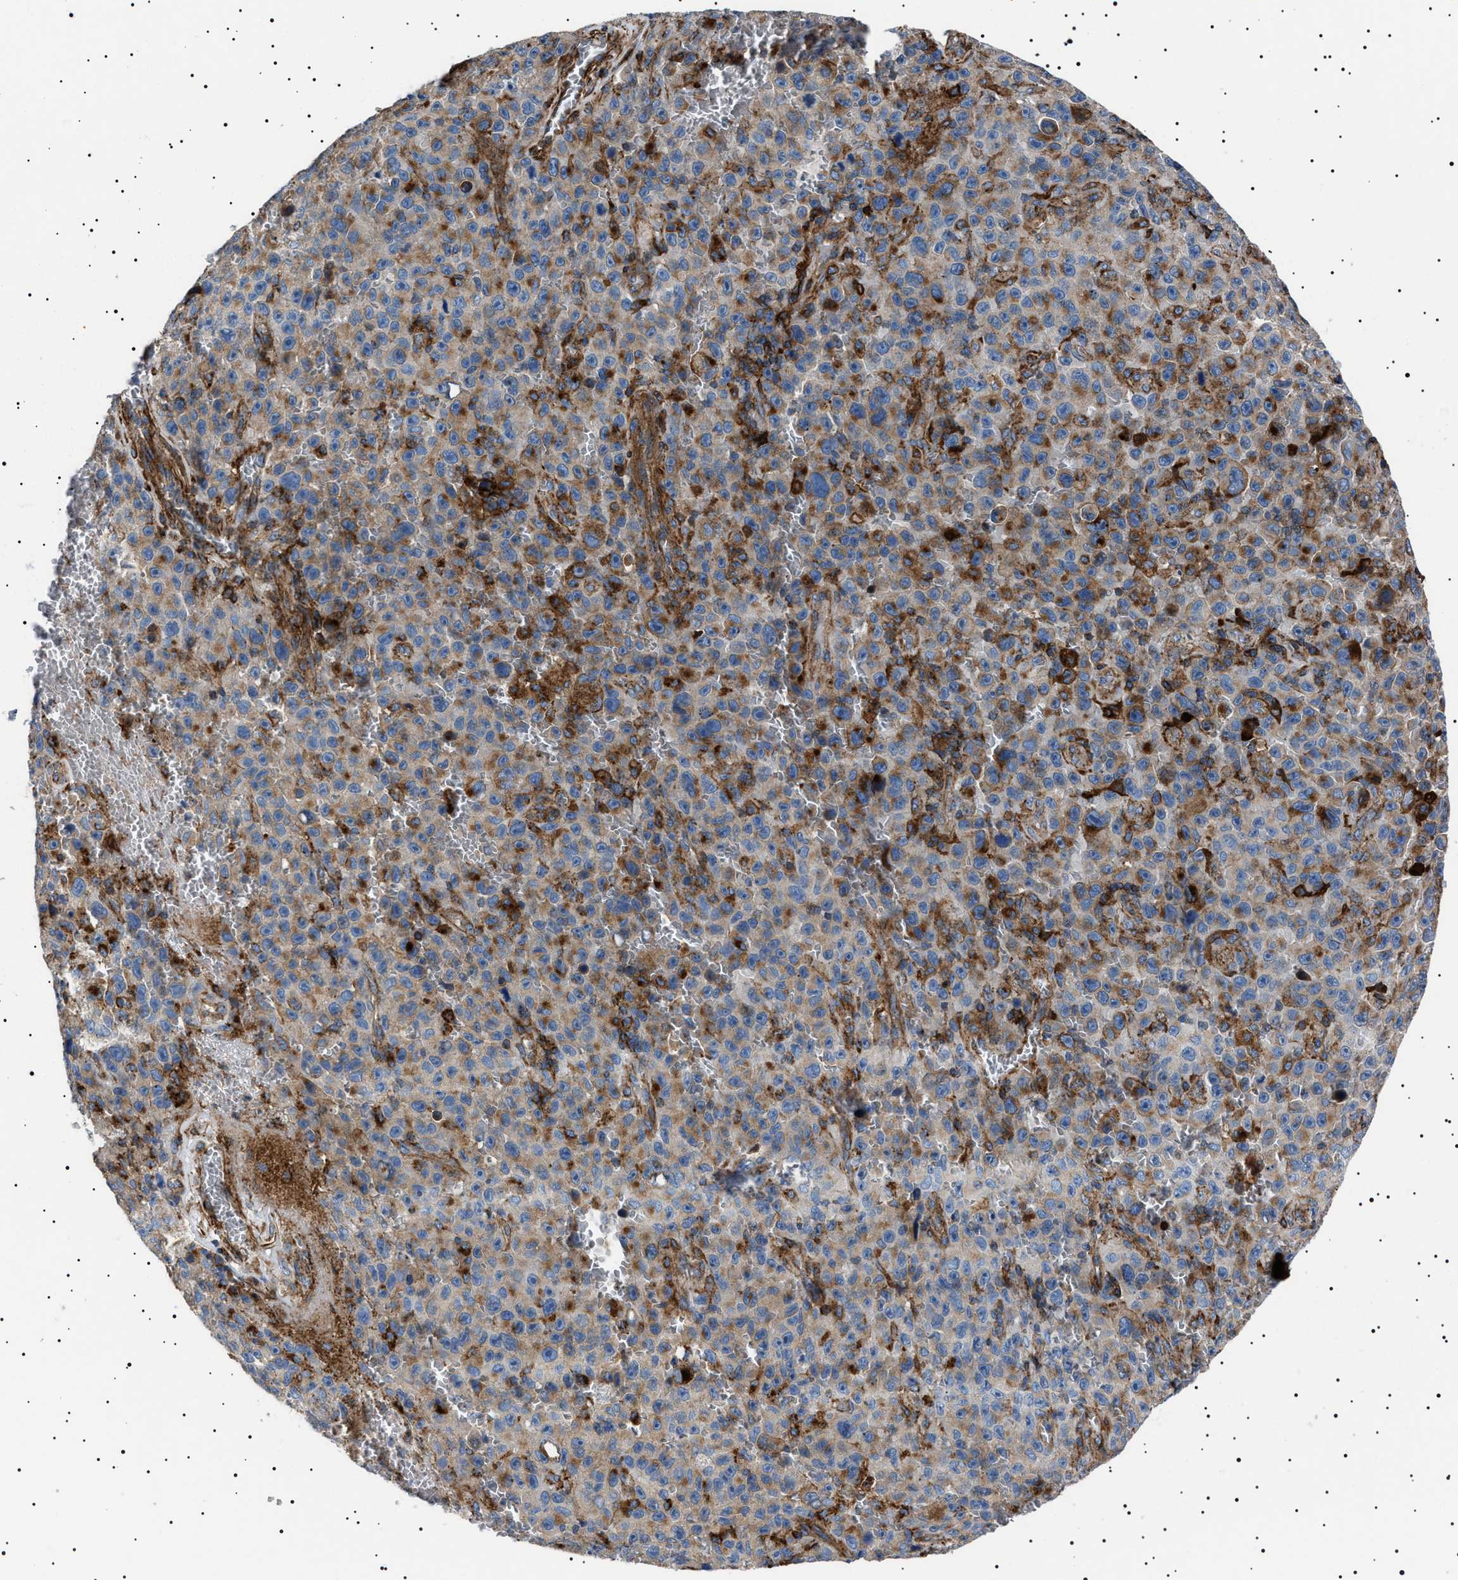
{"staining": {"intensity": "moderate", "quantity": ">75%", "location": "cytoplasmic/membranous"}, "tissue": "melanoma", "cell_type": "Tumor cells", "image_type": "cancer", "snomed": [{"axis": "morphology", "description": "Malignant melanoma, NOS"}, {"axis": "topography", "description": "Skin"}], "caption": "Human malignant melanoma stained for a protein (brown) reveals moderate cytoplasmic/membranous positive staining in approximately >75% of tumor cells.", "gene": "NEU1", "patient": {"sex": "female", "age": 82}}